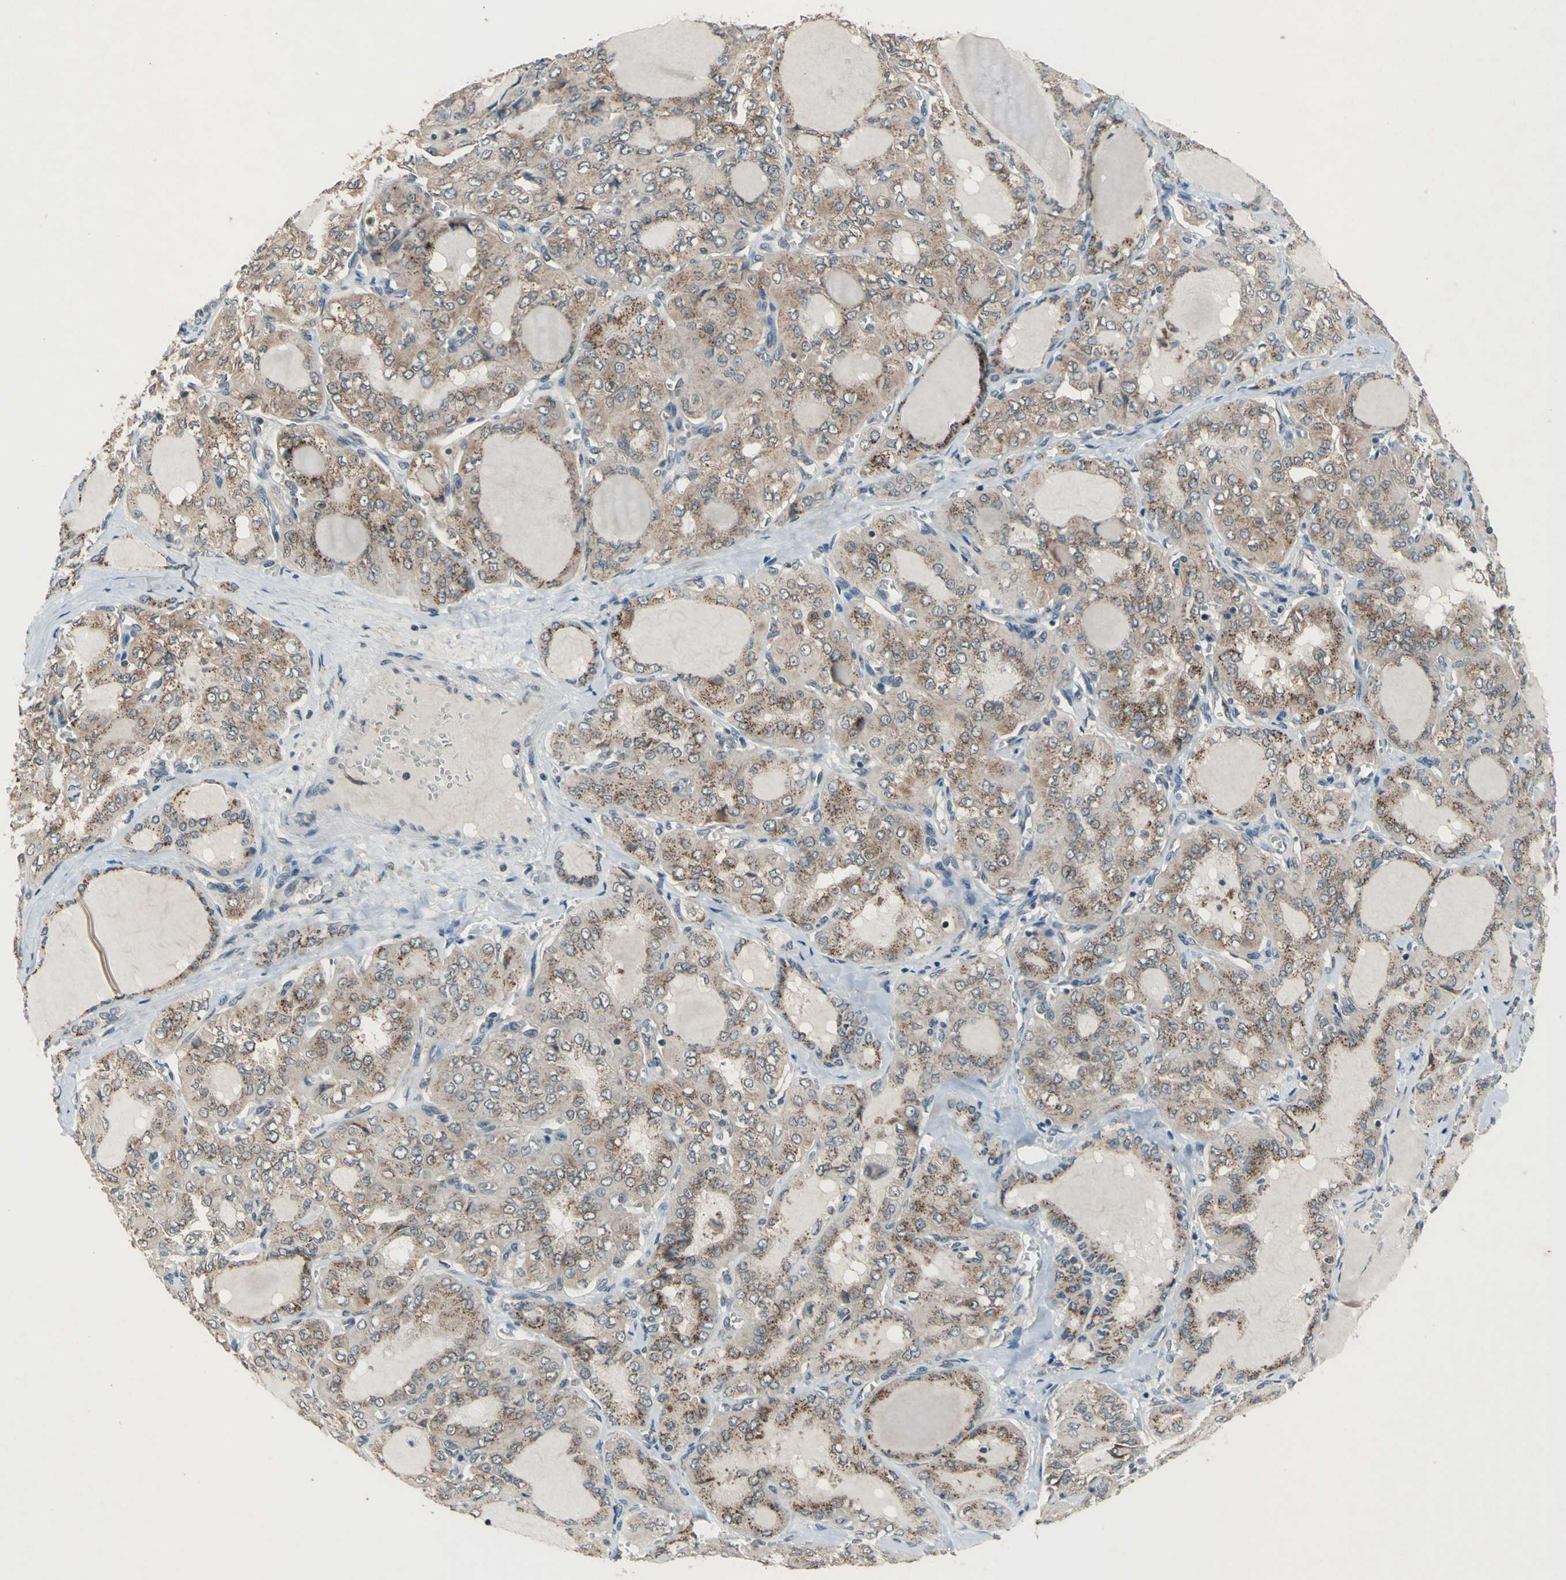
{"staining": {"intensity": "moderate", "quantity": ">75%", "location": "cytoplasmic/membranous"}, "tissue": "thyroid cancer", "cell_type": "Tumor cells", "image_type": "cancer", "snomed": [{"axis": "morphology", "description": "Papillary adenocarcinoma, NOS"}, {"axis": "topography", "description": "Thyroid gland"}], "caption": "Immunohistochemistry (IHC) of human papillary adenocarcinoma (thyroid) reveals medium levels of moderate cytoplasmic/membranous positivity in about >75% of tumor cells. (brown staining indicates protein expression, while blue staining denotes nuclei).", "gene": "NFKBIE", "patient": {"sex": "male", "age": 20}}